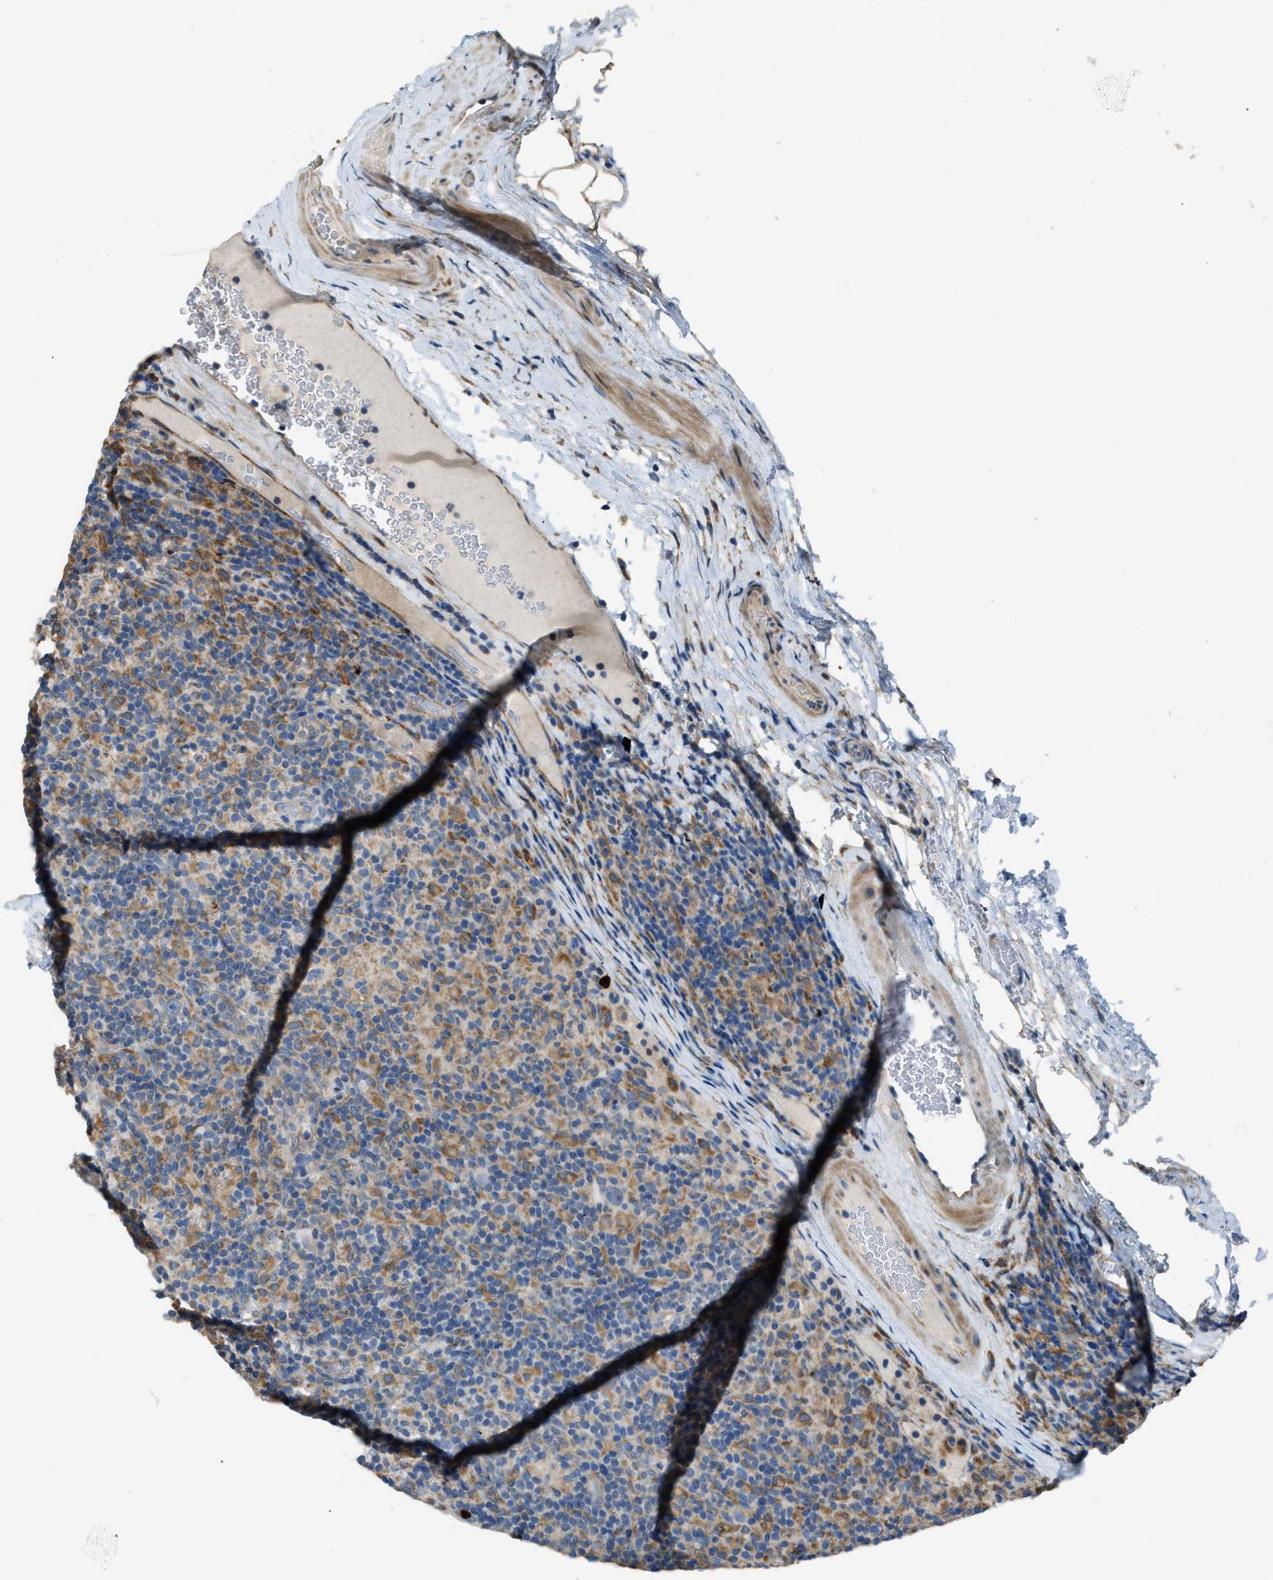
{"staining": {"intensity": "weak", "quantity": "<25%", "location": "cytoplasmic/membranous"}, "tissue": "lymphoma", "cell_type": "Tumor cells", "image_type": "cancer", "snomed": [{"axis": "morphology", "description": "Hodgkin's disease, NOS"}, {"axis": "topography", "description": "Lymph node"}], "caption": "An image of human lymphoma is negative for staining in tumor cells.", "gene": "TMEM68", "patient": {"sex": "male", "age": 70}}